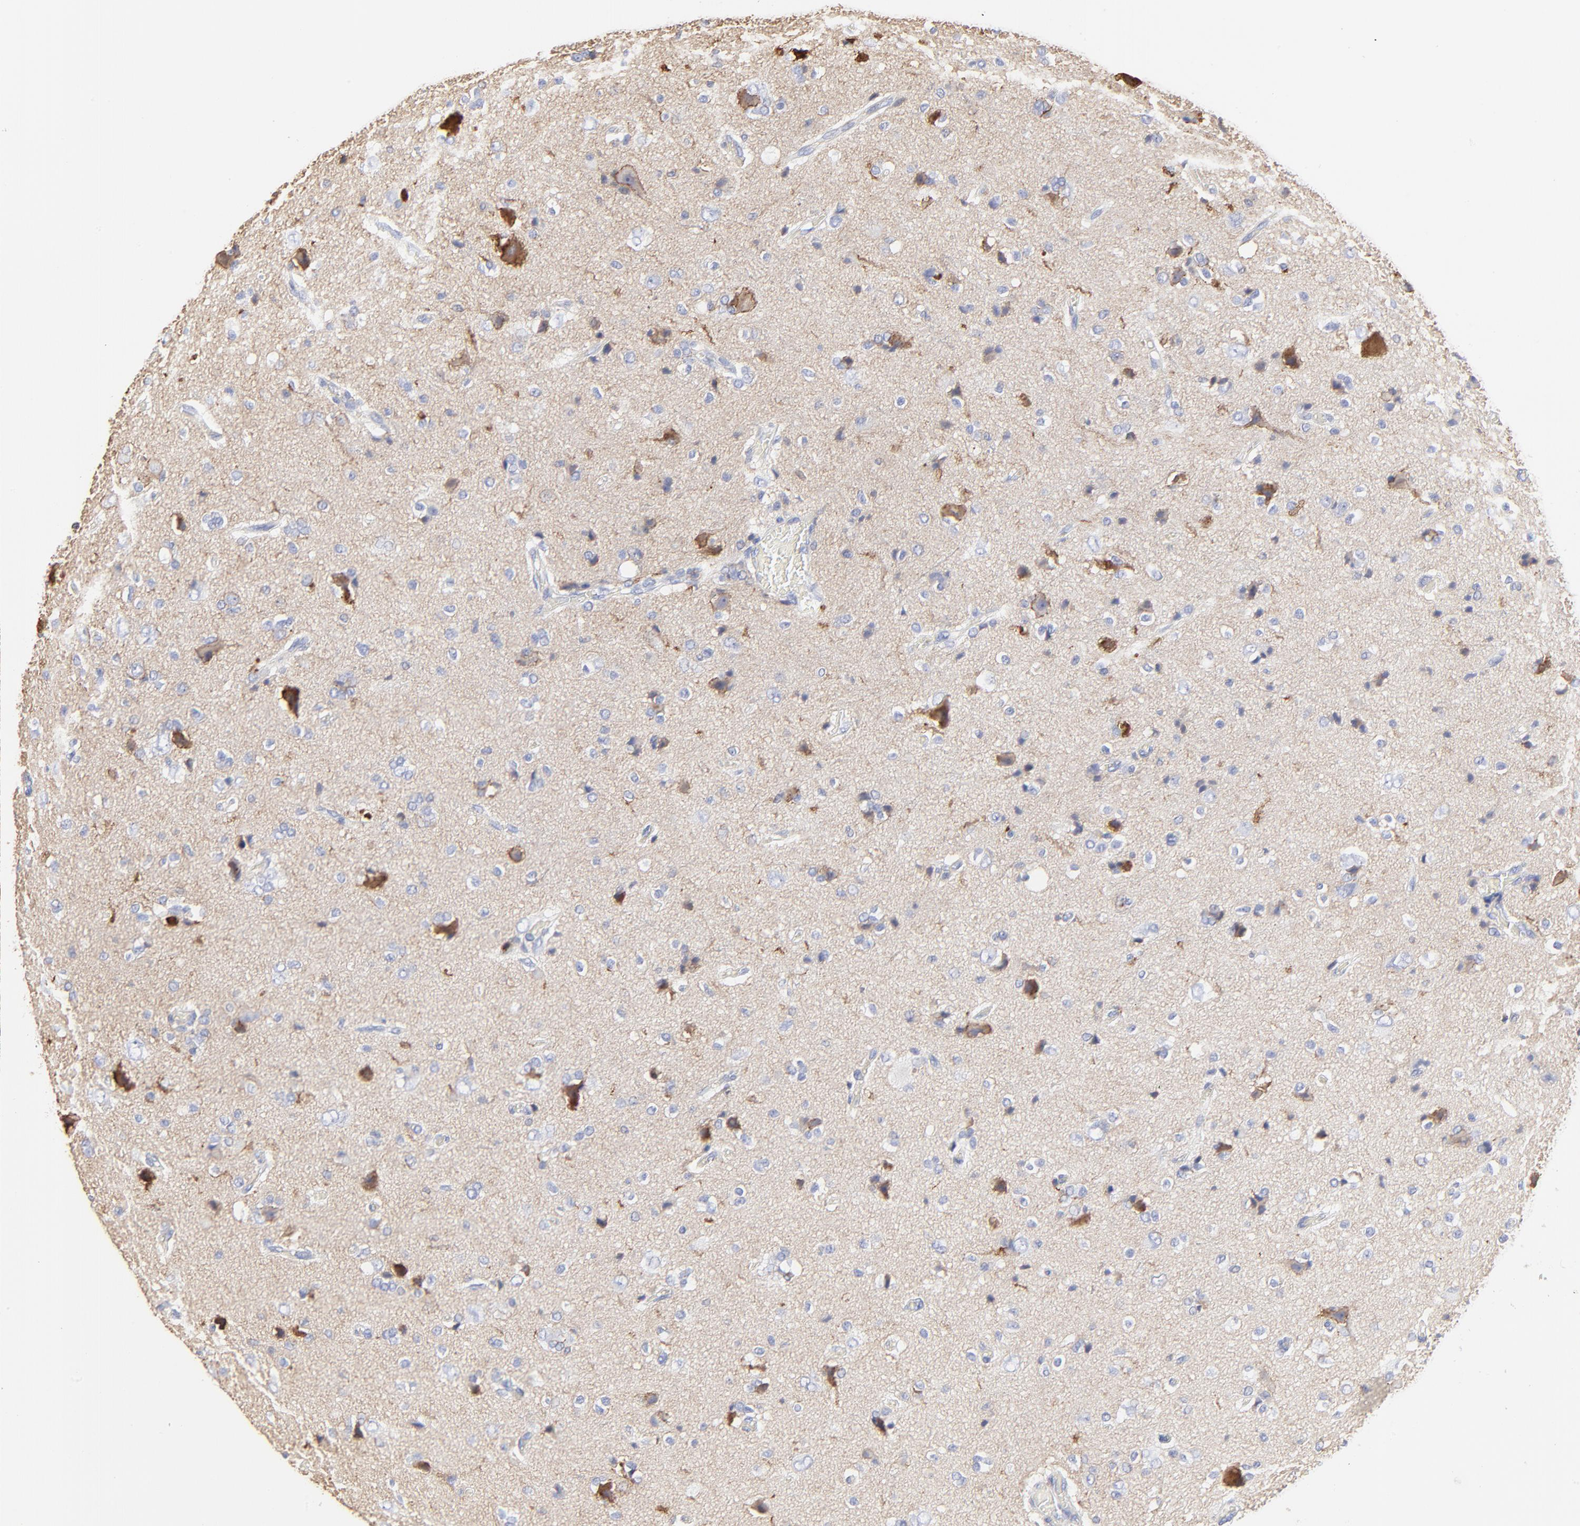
{"staining": {"intensity": "strong", "quantity": "<25%", "location": "cytoplasmic/membranous"}, "tissue": "glioma", "cell_type": "Tumor cells", "image_type": "cancer", "snomed": [{"axis": "morphology", "description": "Glioma, malignant, High grade"}, {"axis": "topography", "description": "Brain"}], "caption": "Human high-grade glioma (malignant) stained for a protein (brown) shows strong cytoplasmic/membranous positive positivity in about <25% of tumor cells.", "gene": "ANXA6", "patient": {"sex": "male", "age": 47}}